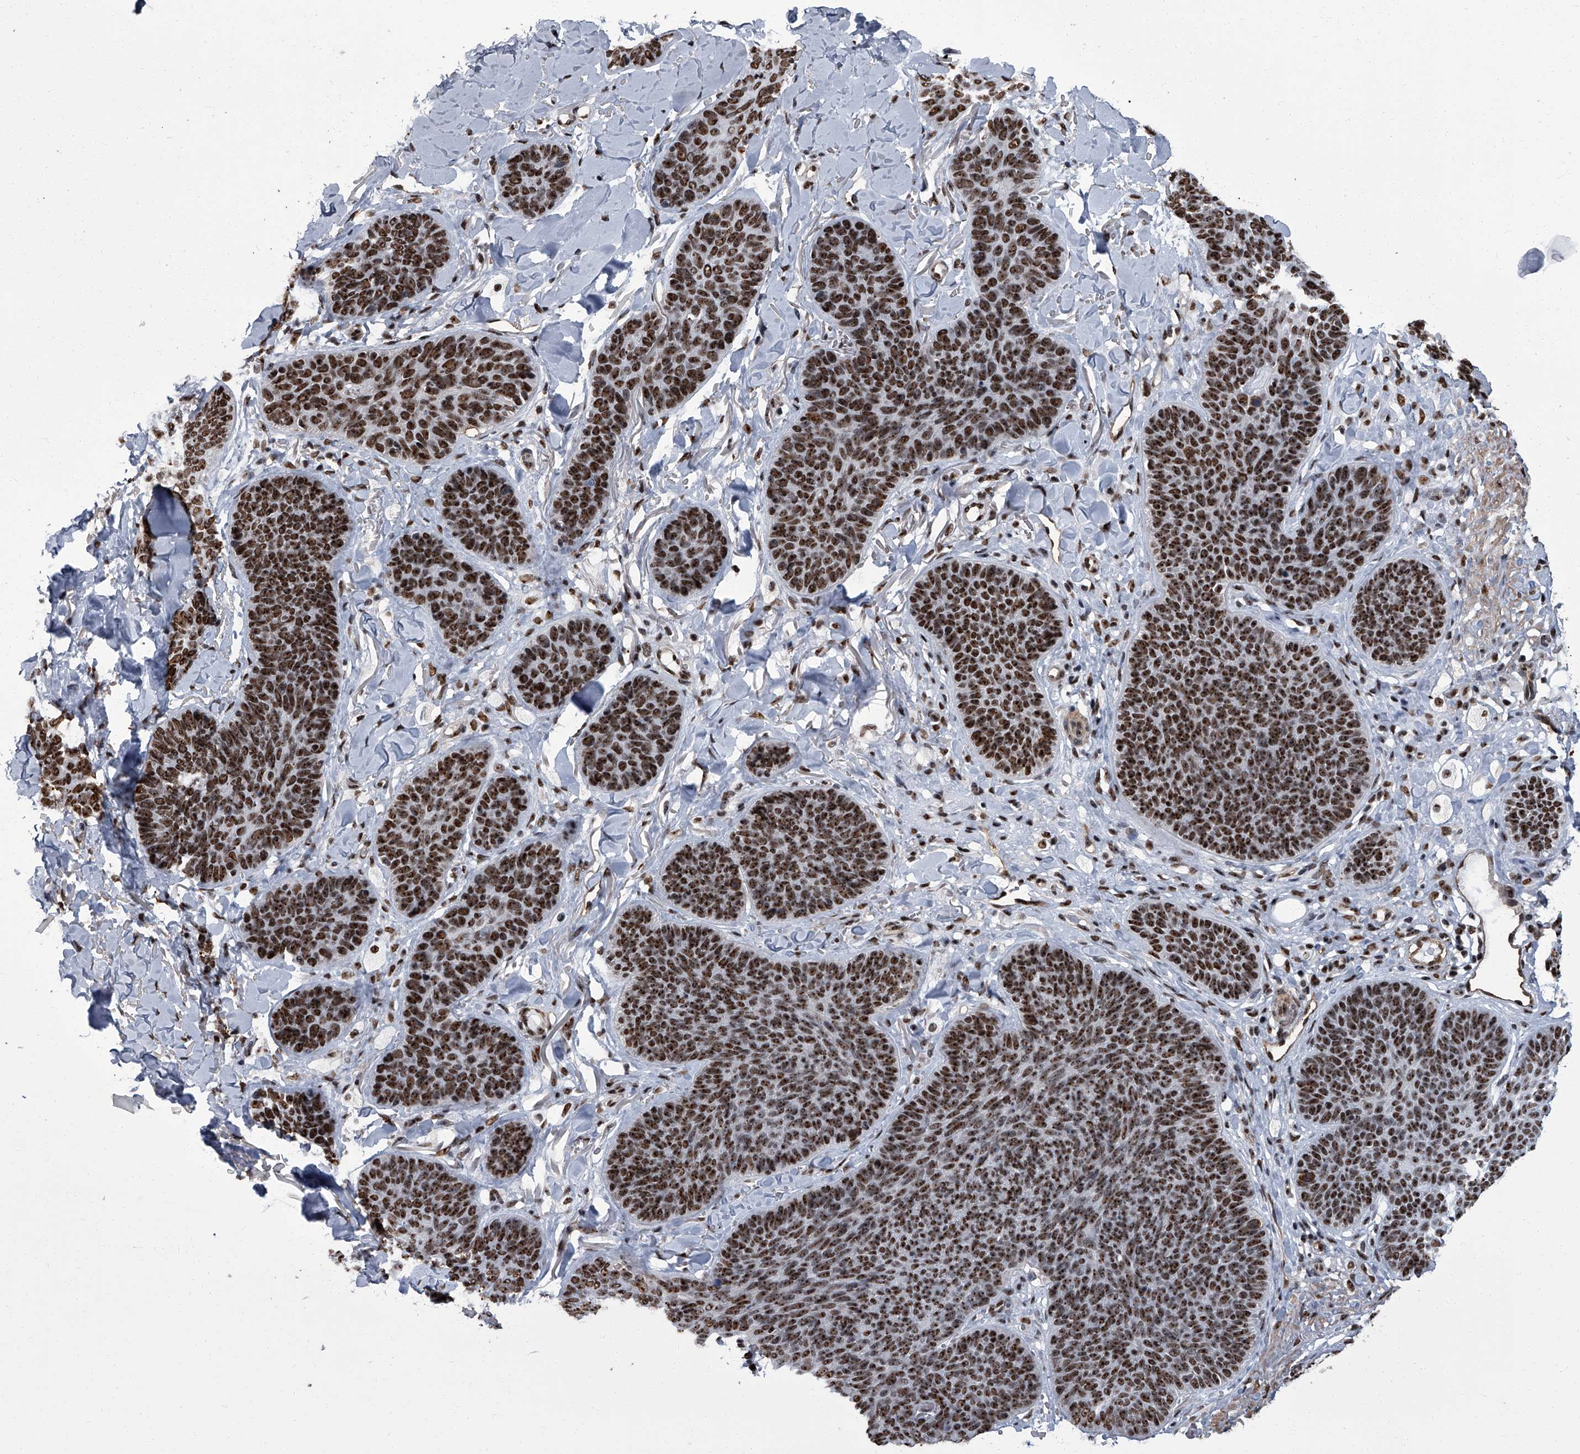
{"staining": {"intensity": "strong", "quantity": ">75%", "location": "nuclear"}, "tissue": "skin cancer", "cell_type": "Tumor cells", "image_type": "cancer", "snomed": [{"axis": "morphology", "description": "Basal cell carcinoma"}, {"axis": "topography", "description": "Skin"}], "caption": "Immunohistochemical staining of human skin cancer reveals high levels of strong nuclear expression in approximately >75% of tumor cells.", "gene": "ZNF518B", "patient": {"sex": "male", "age": 85}}